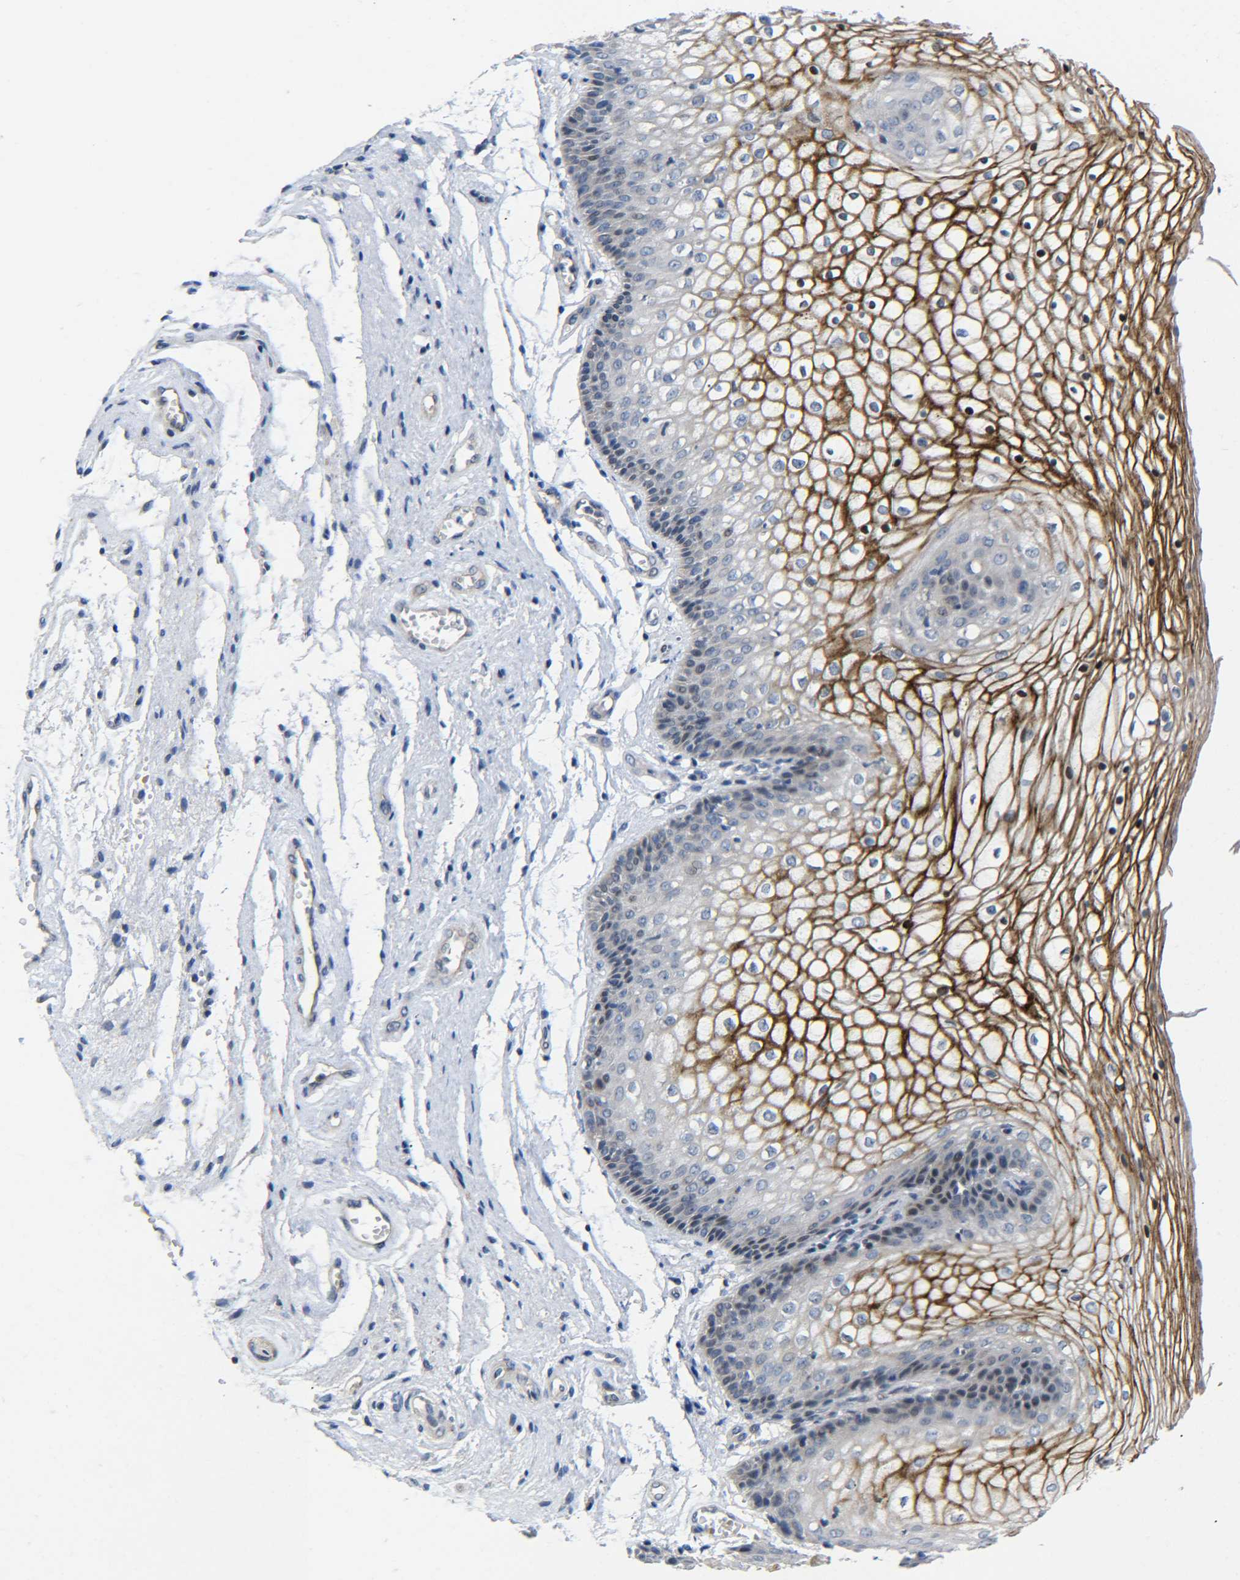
{"staining": {"intensity": "strong", "quantity": "25%-75%", "location": "cytoplasmic/membranous"}, "tissue": "vagina", "cell_type": "Squamous epithelial cells", "image_type": "normal", "snomed": [{"axis": "morphology", "description": "Normal tissue, NOS"}, {"axis": "topography", "description": "Vagina"}], "caption": "Benign vagina displays strong cytoplasmic/membranous expression in approximately 25%-75% of squamous epithelial cells, visualized by immunohistochemistry.", "gene": "CMTM1", "patient": {"sex": "female", "age": 34}}